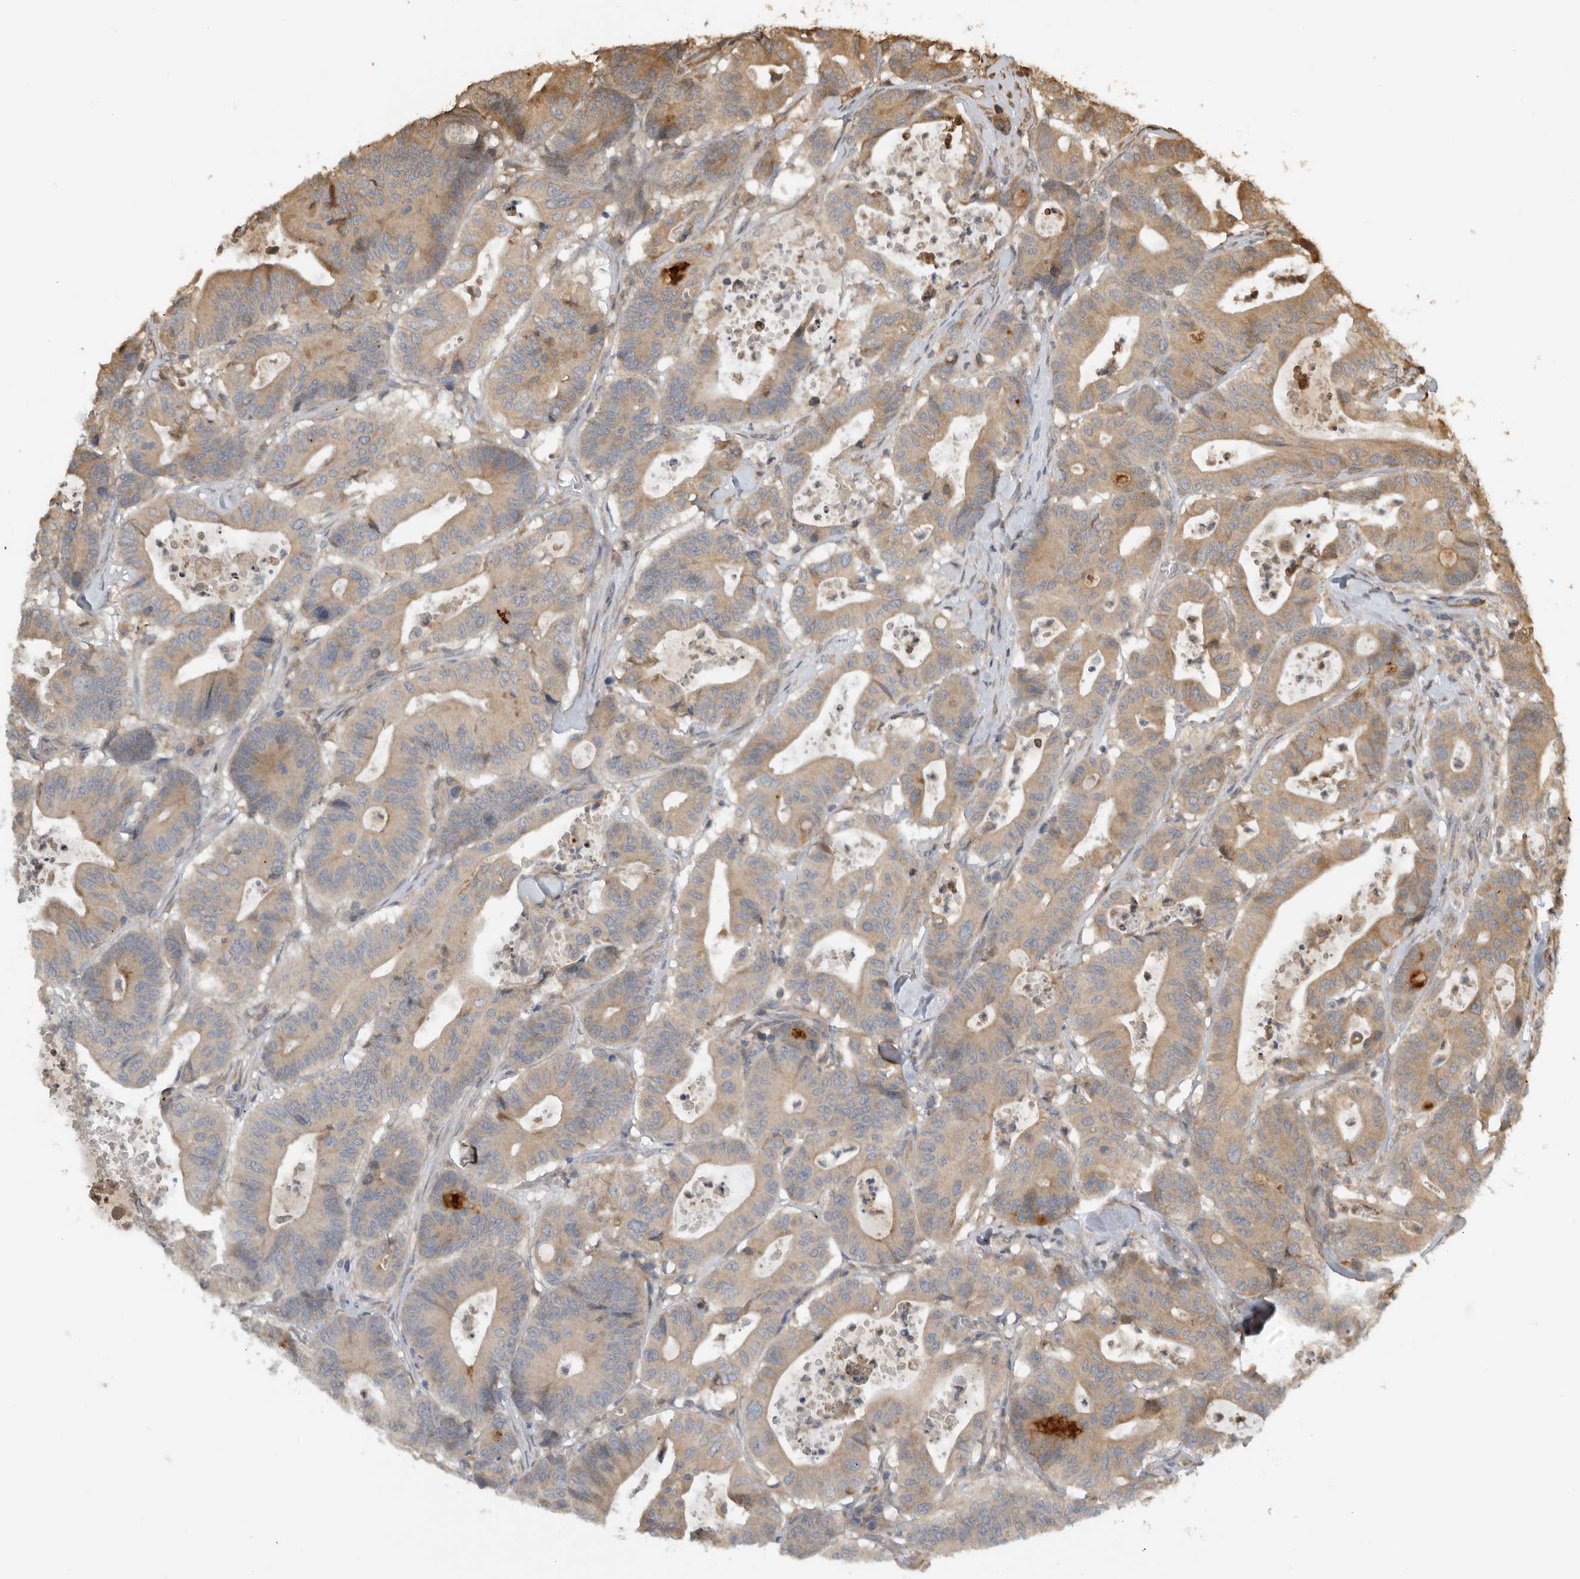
{"staining": {"intensity": "weak", "quantity": ">75%", "location": "cytoplasmic/membranous"}, "tissue": "colorectal cancer", "cell_type": "Tumor cells", "image_type": "cancer", "snomed": [{"axis": "morphology", "description": "Adenocarcinoma, NOS"}, {"axis": "topography", "description": "Colon"}], "caption": "Protein analysis of colorectal cancer tissue shows weak cytoplasmic/membranous positivity in about >75% of tumor cells. (Stains: DAB (3,3'-diaminobenzidine) in brown, nuclei in blue, Microscopy: brightfield microscopy at high magnification).", "gene": "AASDHPPT", "patient": {"sex": "female", "age": 84}}